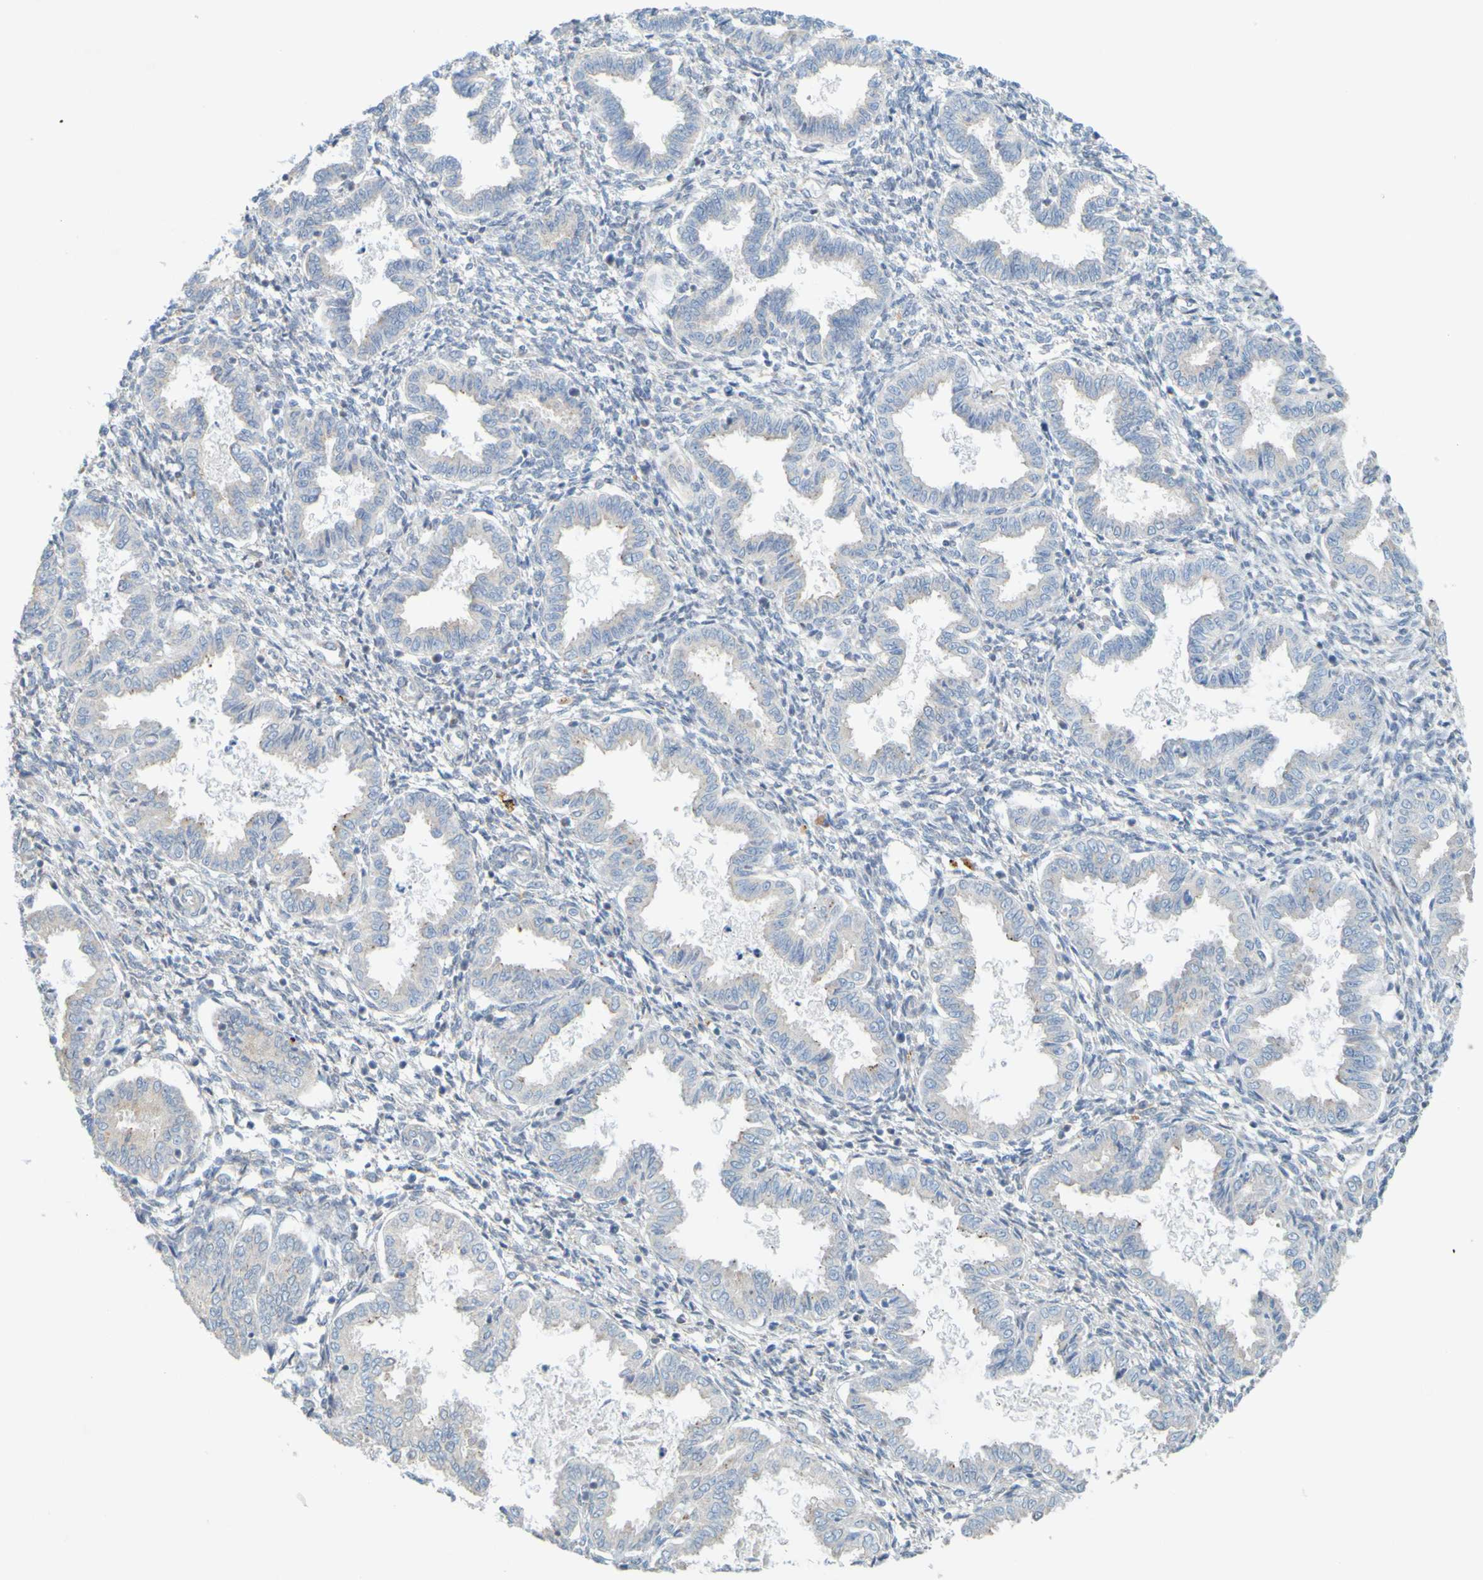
{"staining": {"intensity": "negative", "quantity": "none", "location": "none"}, "tissue": "endometrium", "cell_type": "Cells in endometrial stroma", "image_type": "normal", "snomed": [{"axis": "morphology", "description": "Normal tissue, NOS"}, {"axis": "topography", "description": "Endometrium"}], "caption": "Immunohistochemistry (IHC) micrograph of unremarkable endometrium: endometrium stained with DAB (3,3'-diaminobenzidine) shows no significant protein staining in cells in endometrial stroma.", "gene": "MAG", "patient": {"sex": "female", "age": 33}}